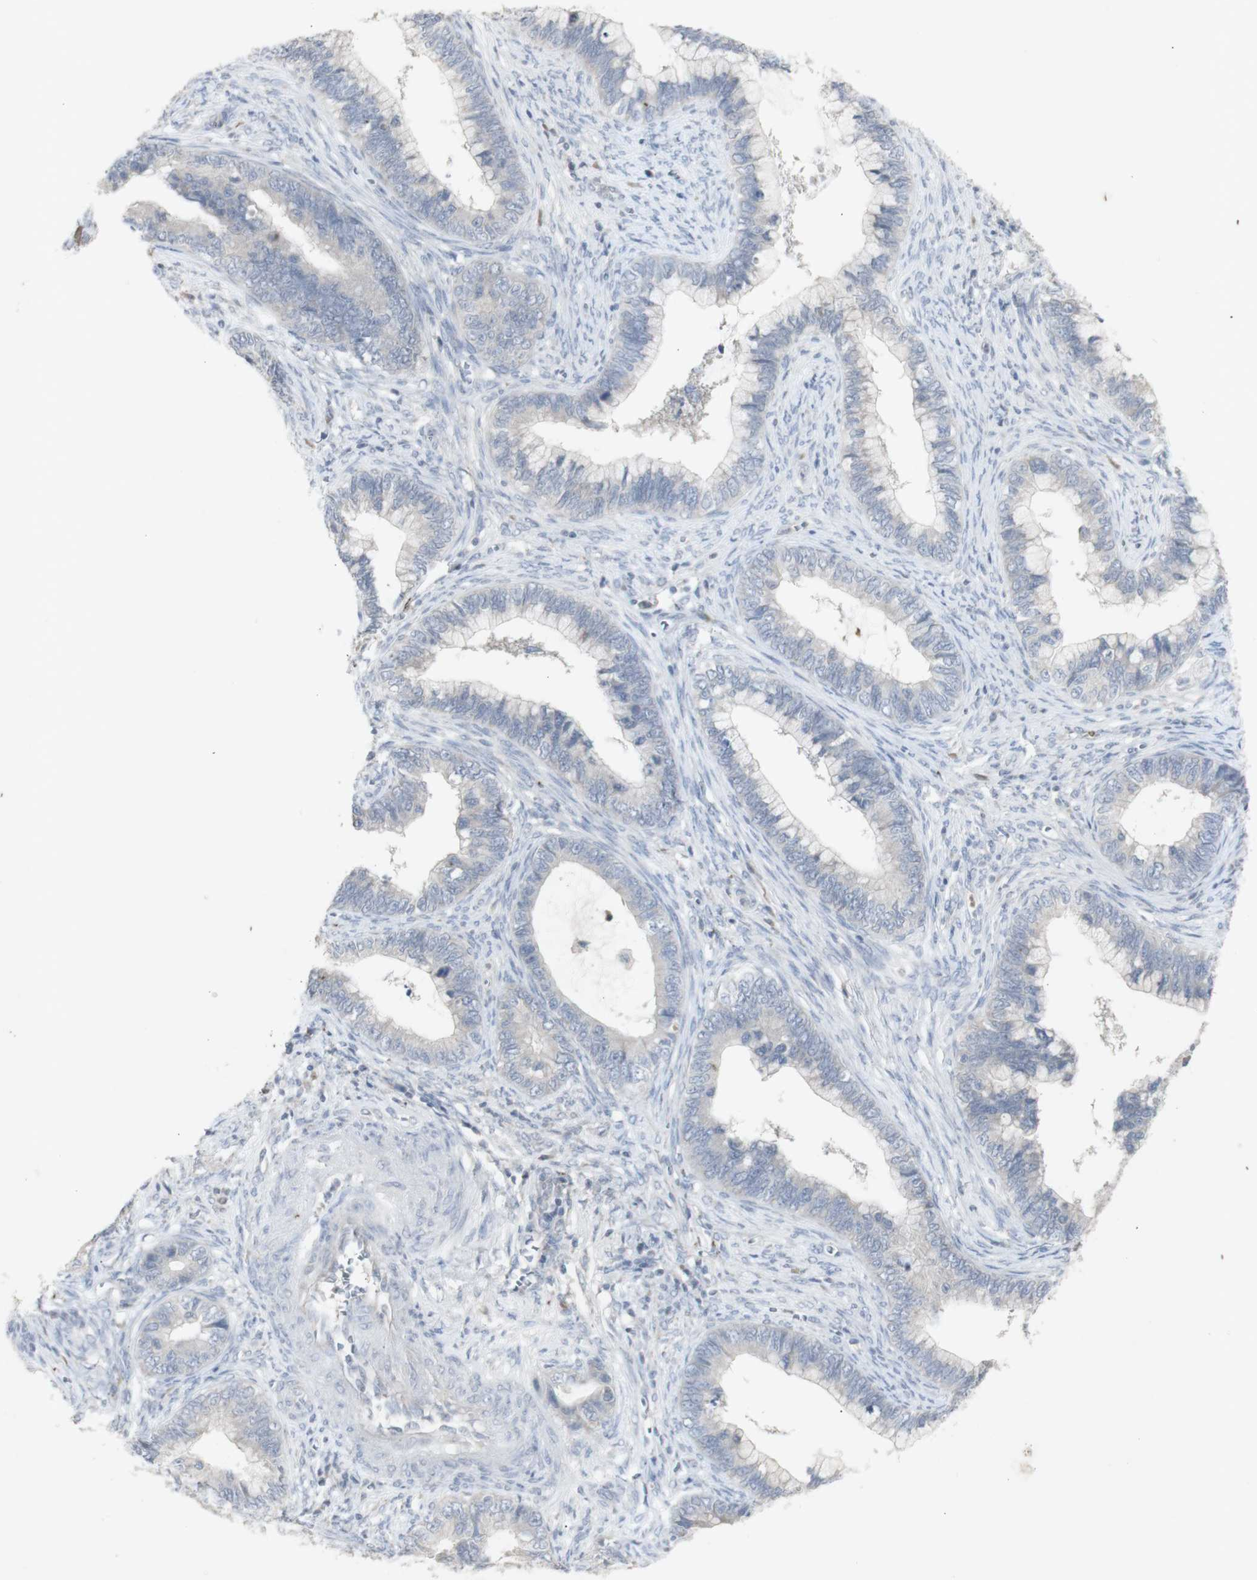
{"staining": {"intensity": "negative", "quantity": "none", "location": "none"}, "tissue": "cervical cancer", "cell_type": "Tumor cells", "image_type": "cancer", "snomed": [{"axis": "morphology", "description": "Adenocarcinoma, NOS"}, {"axis": "topography", "description": "Cervix"}], "caption": "Tumor cells show no significant protein staining in cervical cancer (adenocarcinoma).", "gene": "INS", "patient": {"sex": "female", "age": 44}}